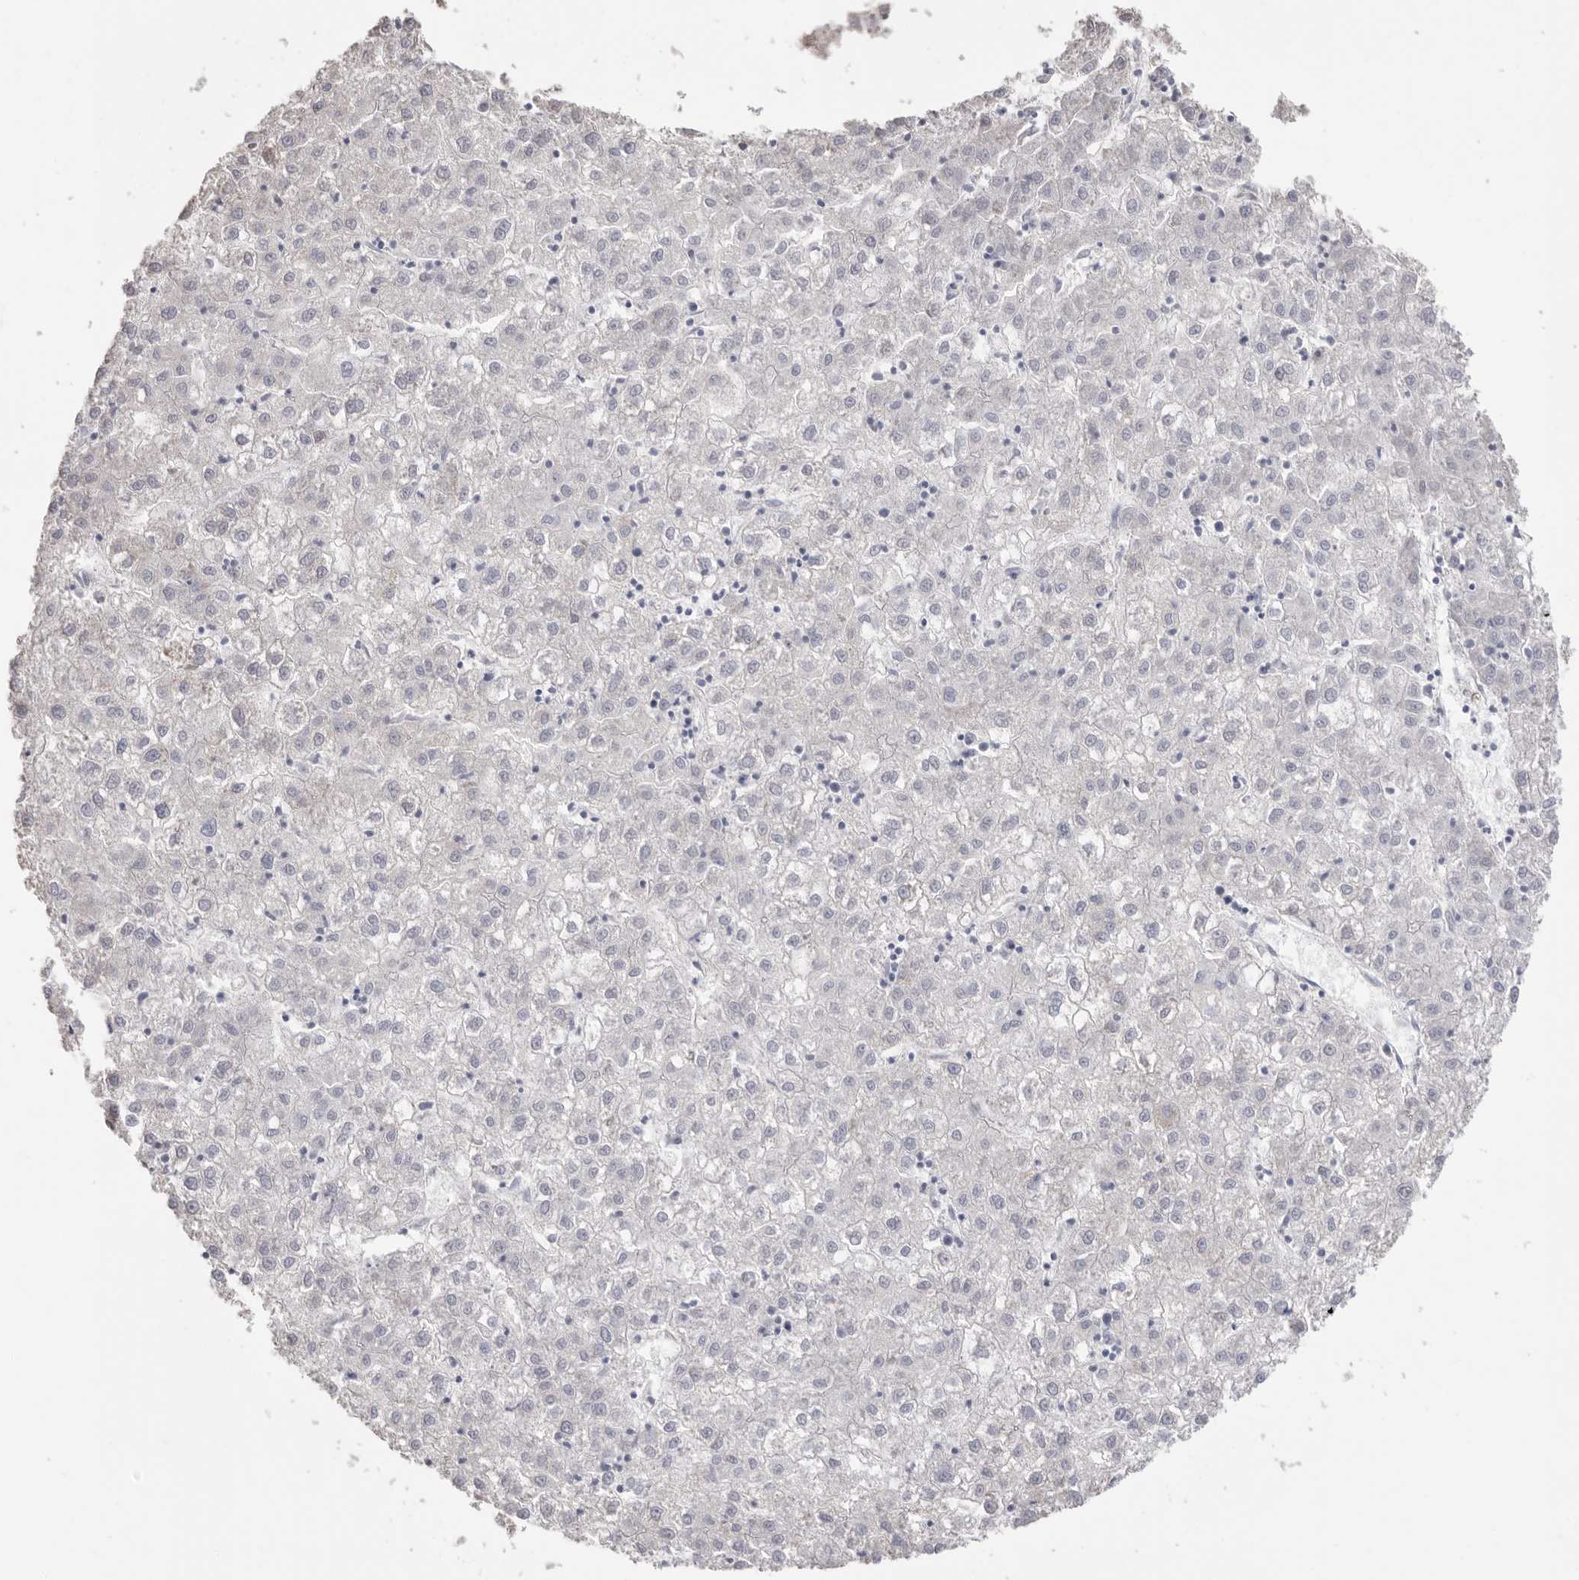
{"staining": {"intensity": "negative", "quantity": "none", "location": "none"}, "tissue": "liver cancer", "cell_type": "Tumor cells", "image_type": "cancer", "snomed": [{"axis": "morphology", "description": "Carcinoma, Hepatocellular, NOS"}, {"axis": "topography", "description": "Liver"}], "caption": "DAB (3,3'-diaminobenzidine) immunohistochemical staining of liver hepatocellular carcinoma displays no significant expression in tumor cells.", "gene": "SERBP1", "patient": {"sex": "male", "age": 72}}